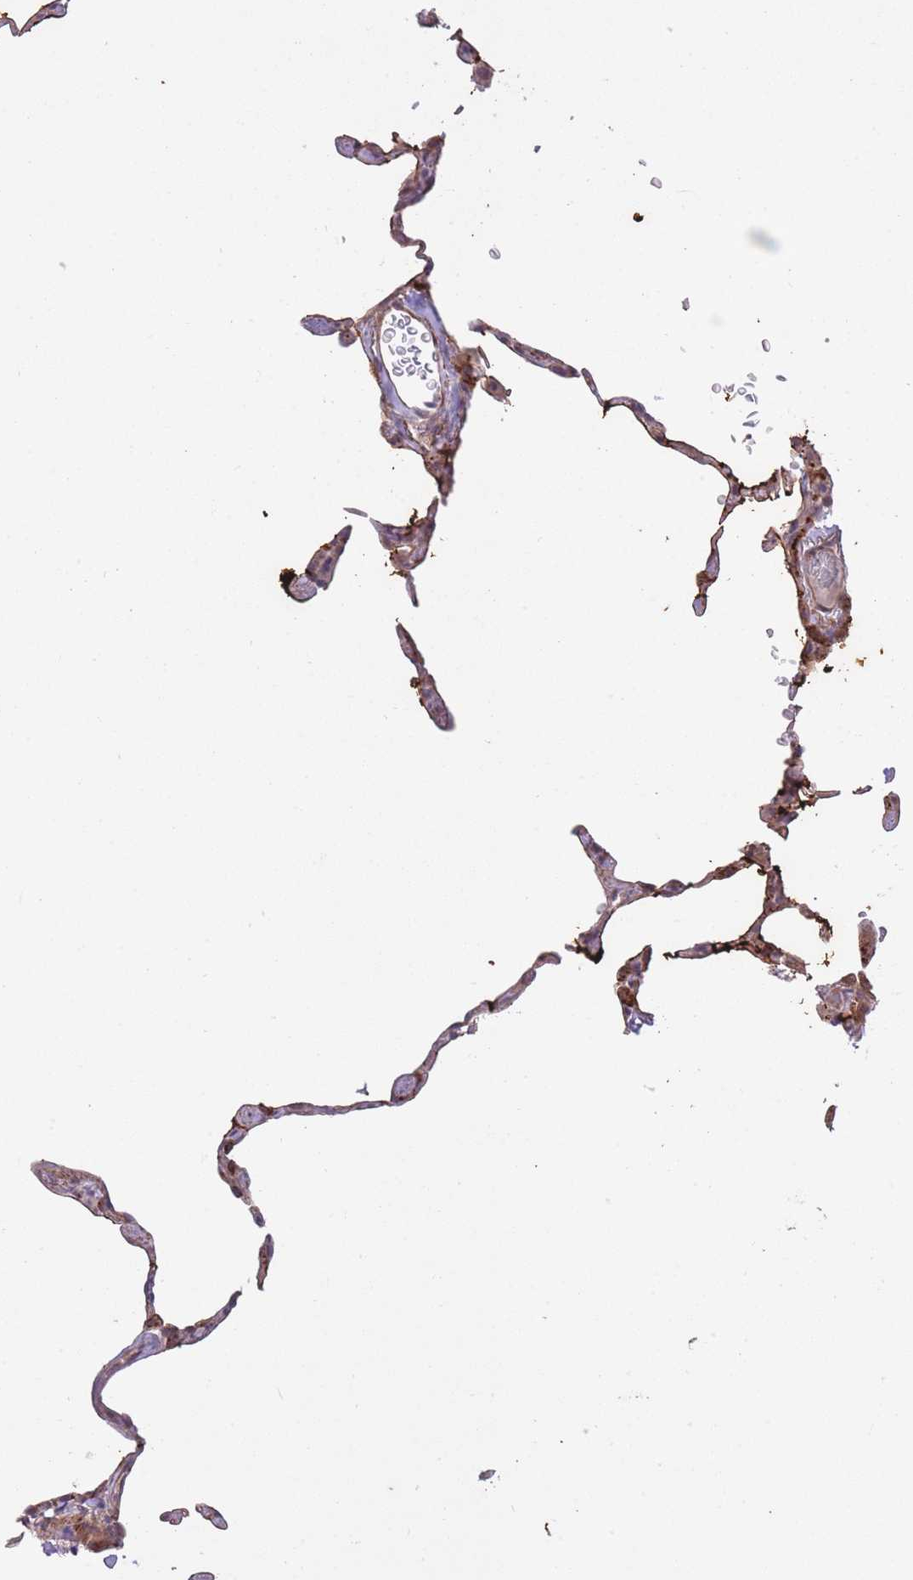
{"staining": {"intensity": "weak", "quantity": "<25%", "location": "cytoplasmic/membranous"}, "tissue": "lung", "cell_type": "Alveolar cells", "image_type": "normal", "snomed": [{"axis": "morphology", "description": "Normal tissue, NOS"}, {"axis": "topography", "description": "Lung"}], "caption": "This photomicrograph is of benign lung stained with immunohistochemistry to label a protein in brown with the nuclei are counter-stained blue. There is no positivity in alveolar cells.", "gene": "ELOA2", "patient": {"sex": "female", "age": 57}}